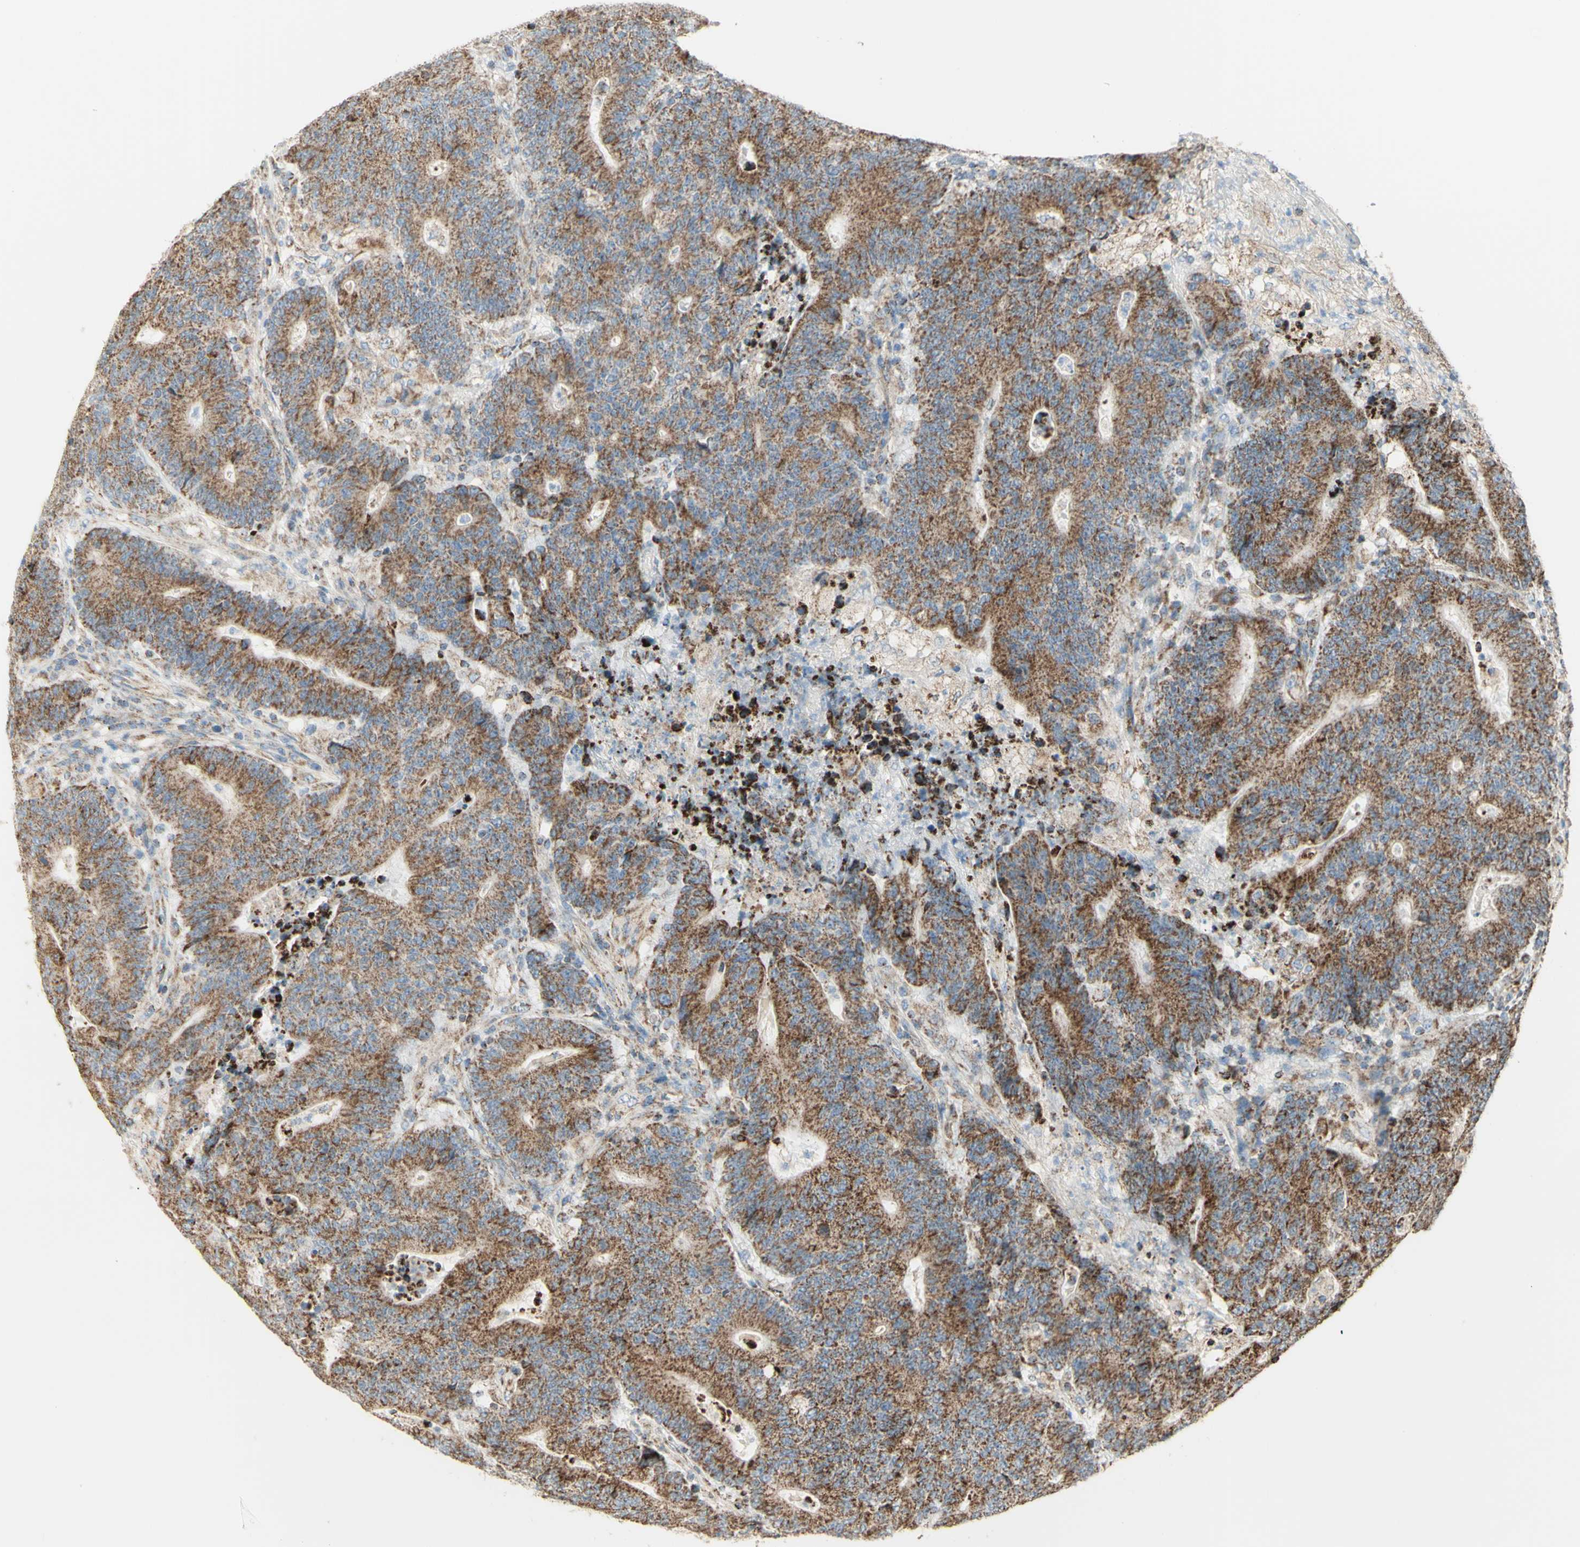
{"staining": {"intensity": "weak", "quantity": ">75%", "location": "cytoplasmic/membranous"}, "tissue": "colorectal cancer", "cell_type": "Tumor cells", "image_type": "cancer", "snomed": [{"axis": "morphology", "description": "Normal tissue, NOS"}, {"axis": "morphology", "description": "Adenocarcinoma, NOS"}, {"axis": "topography", "description": "Colon"}], "caption": "Colorectal adenocarcinoma tissue reveals weak cytoplasmic/membranous expression in about >75% of tumor cells, visualized by immunohistochemistry.", "gene": "LETM1", "patient": {"sex": "female", "age": 75}}